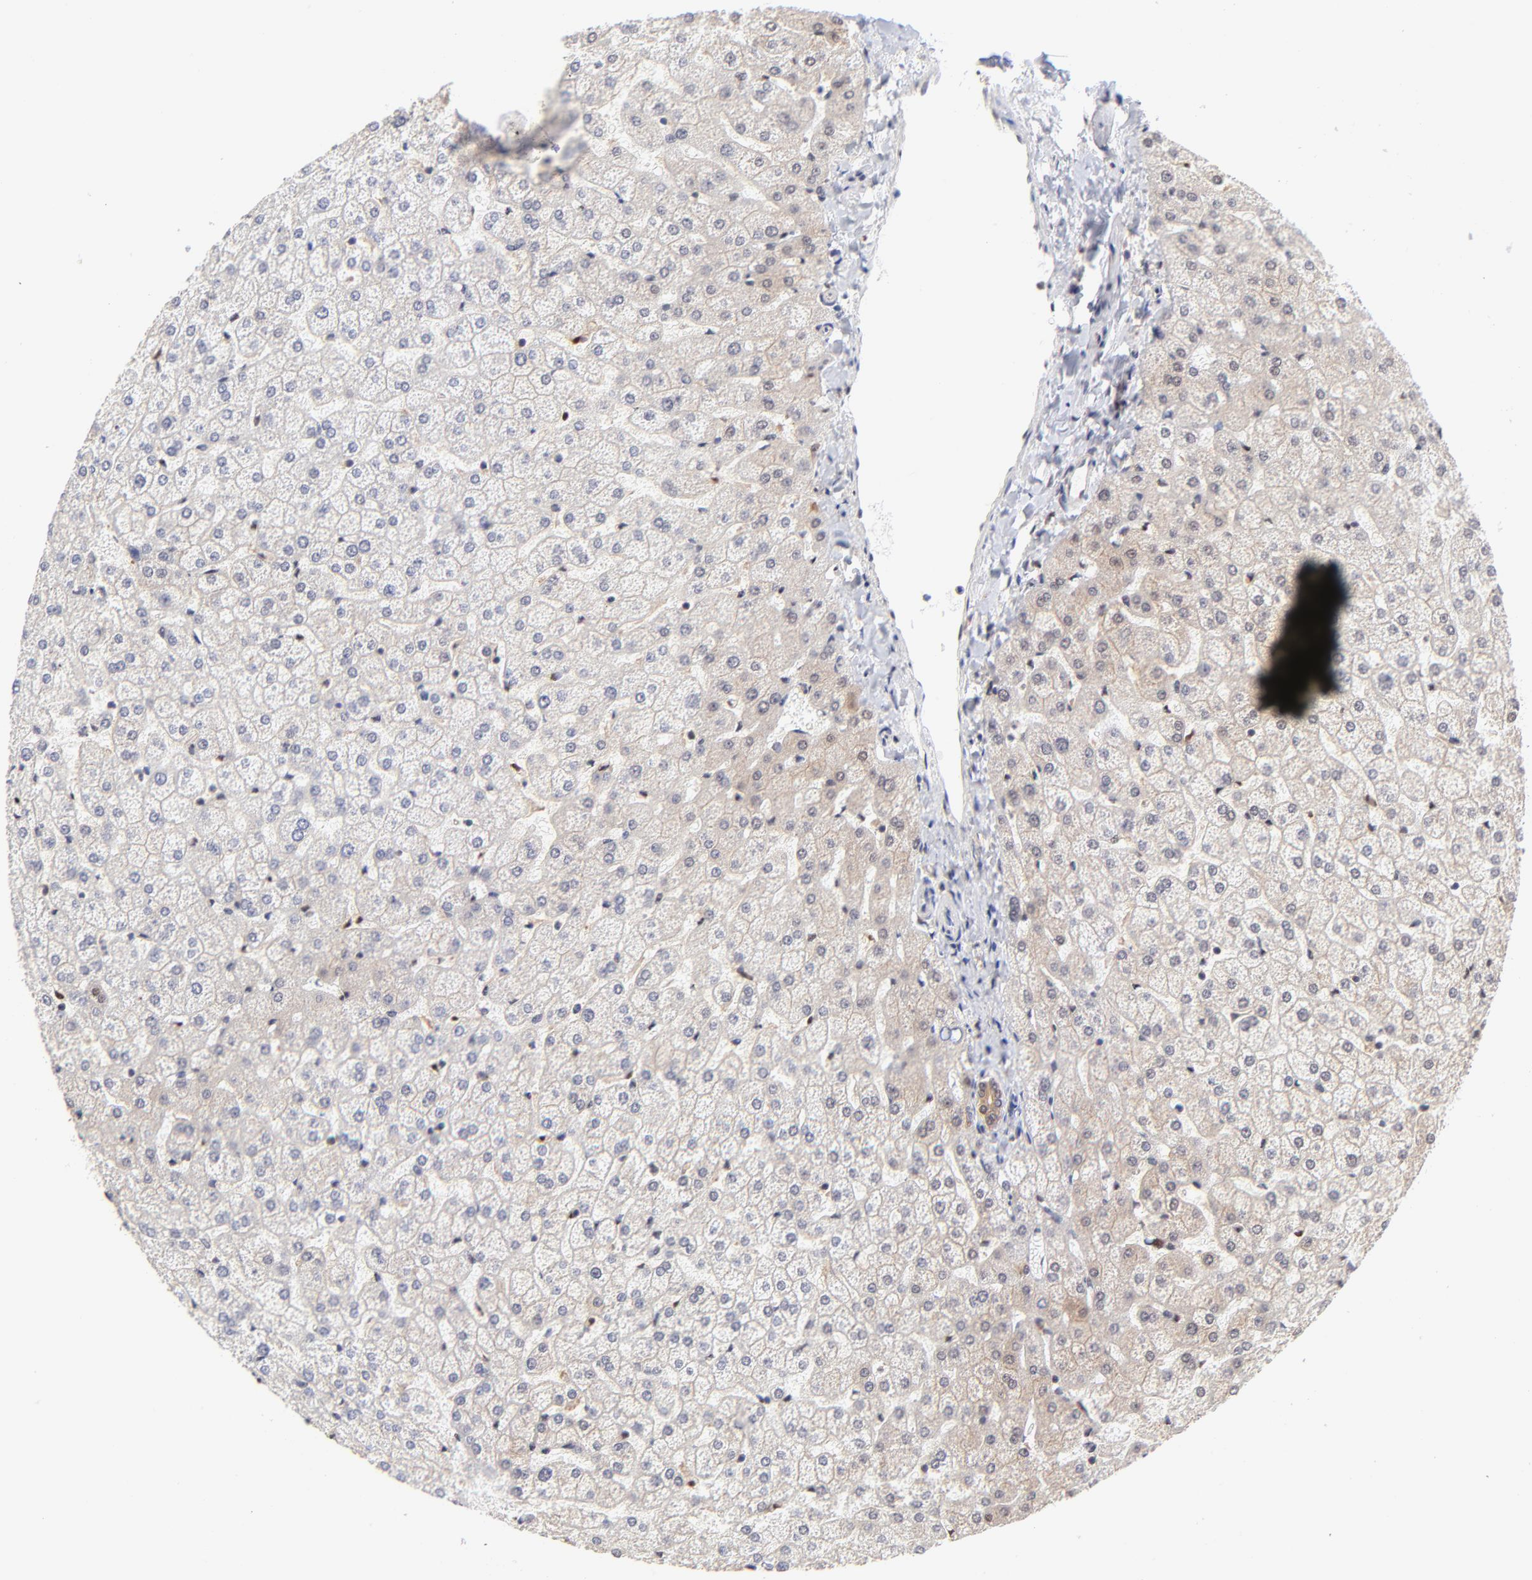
{"staining": {"intensity": "weak", "quantity": ">75%", "location": "cytoplasmic/membranous"}, "tissue": "liver", "cell_type": "Cholangiocytes", "image_type": "normal", "snomed": [{"axis": "morphology", "description": "Normal tissue, NOS"}, {"axis": "topography", "description": "Liver"}], "caption": "Brown immunohistochemical staining in normal liver displays weak cytoplasmic/membranous positivity in about >75% of cholangiocytes.", "gene": "PSMC4", "patient": {"sex": "female", "age": 32}}